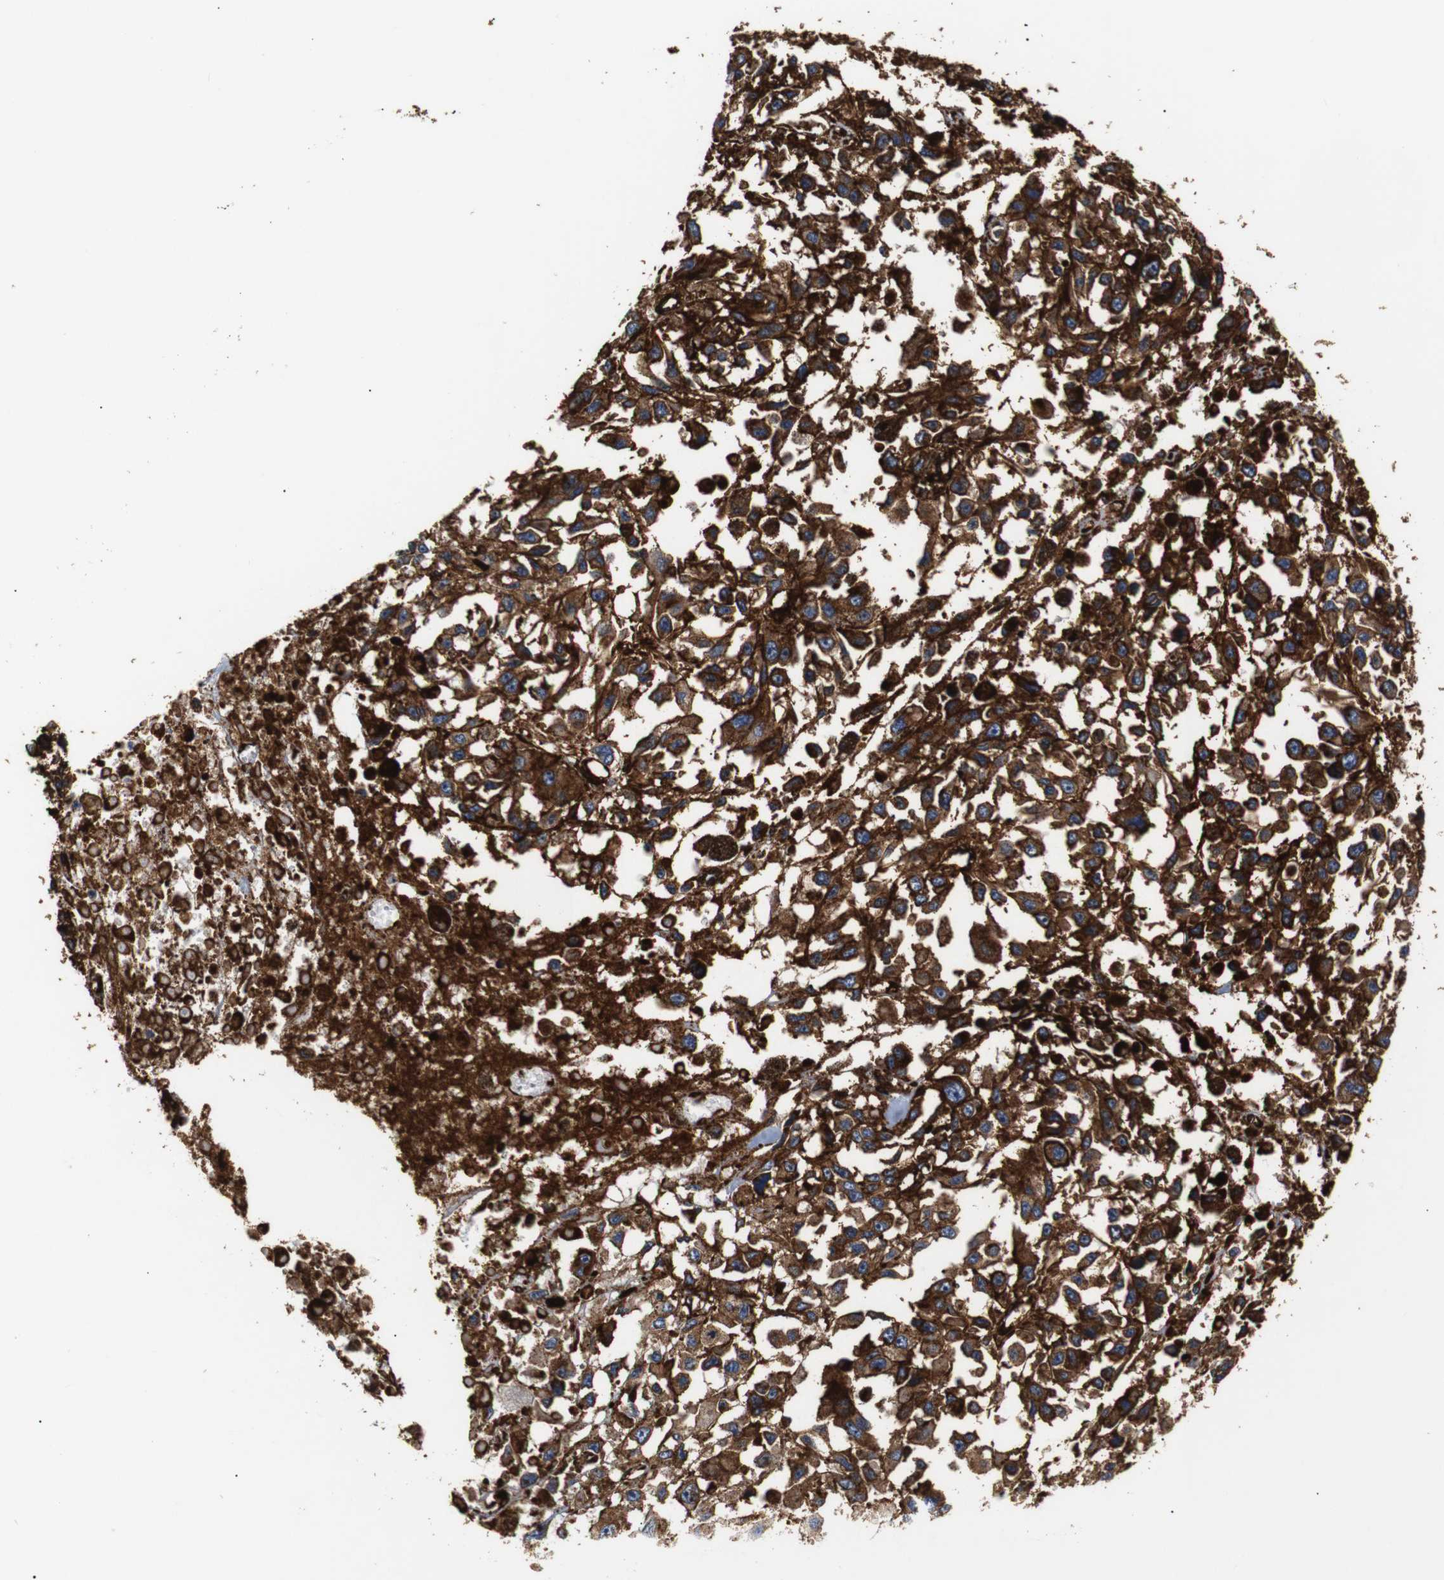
{"staining": {"intensity": "strong", "quantity": ">75%", "location": "cytoplasmic/membranous"}, "tissue": "melanoma", "cell_type": "Tumor cells", "image_type": "cancer", "snomed": [{"axis": "morphology", "description": "Malignant melanoma, Metastatic site"}, {"axis": "topography", "description": "Lymph node"}], "caption": "Tumor cells display strong cytoplasmic/membranous expression in approximately >75% of cells in melanoma.", "gene": "CAV2", "patient": {"sex": "male", "age": 59}}